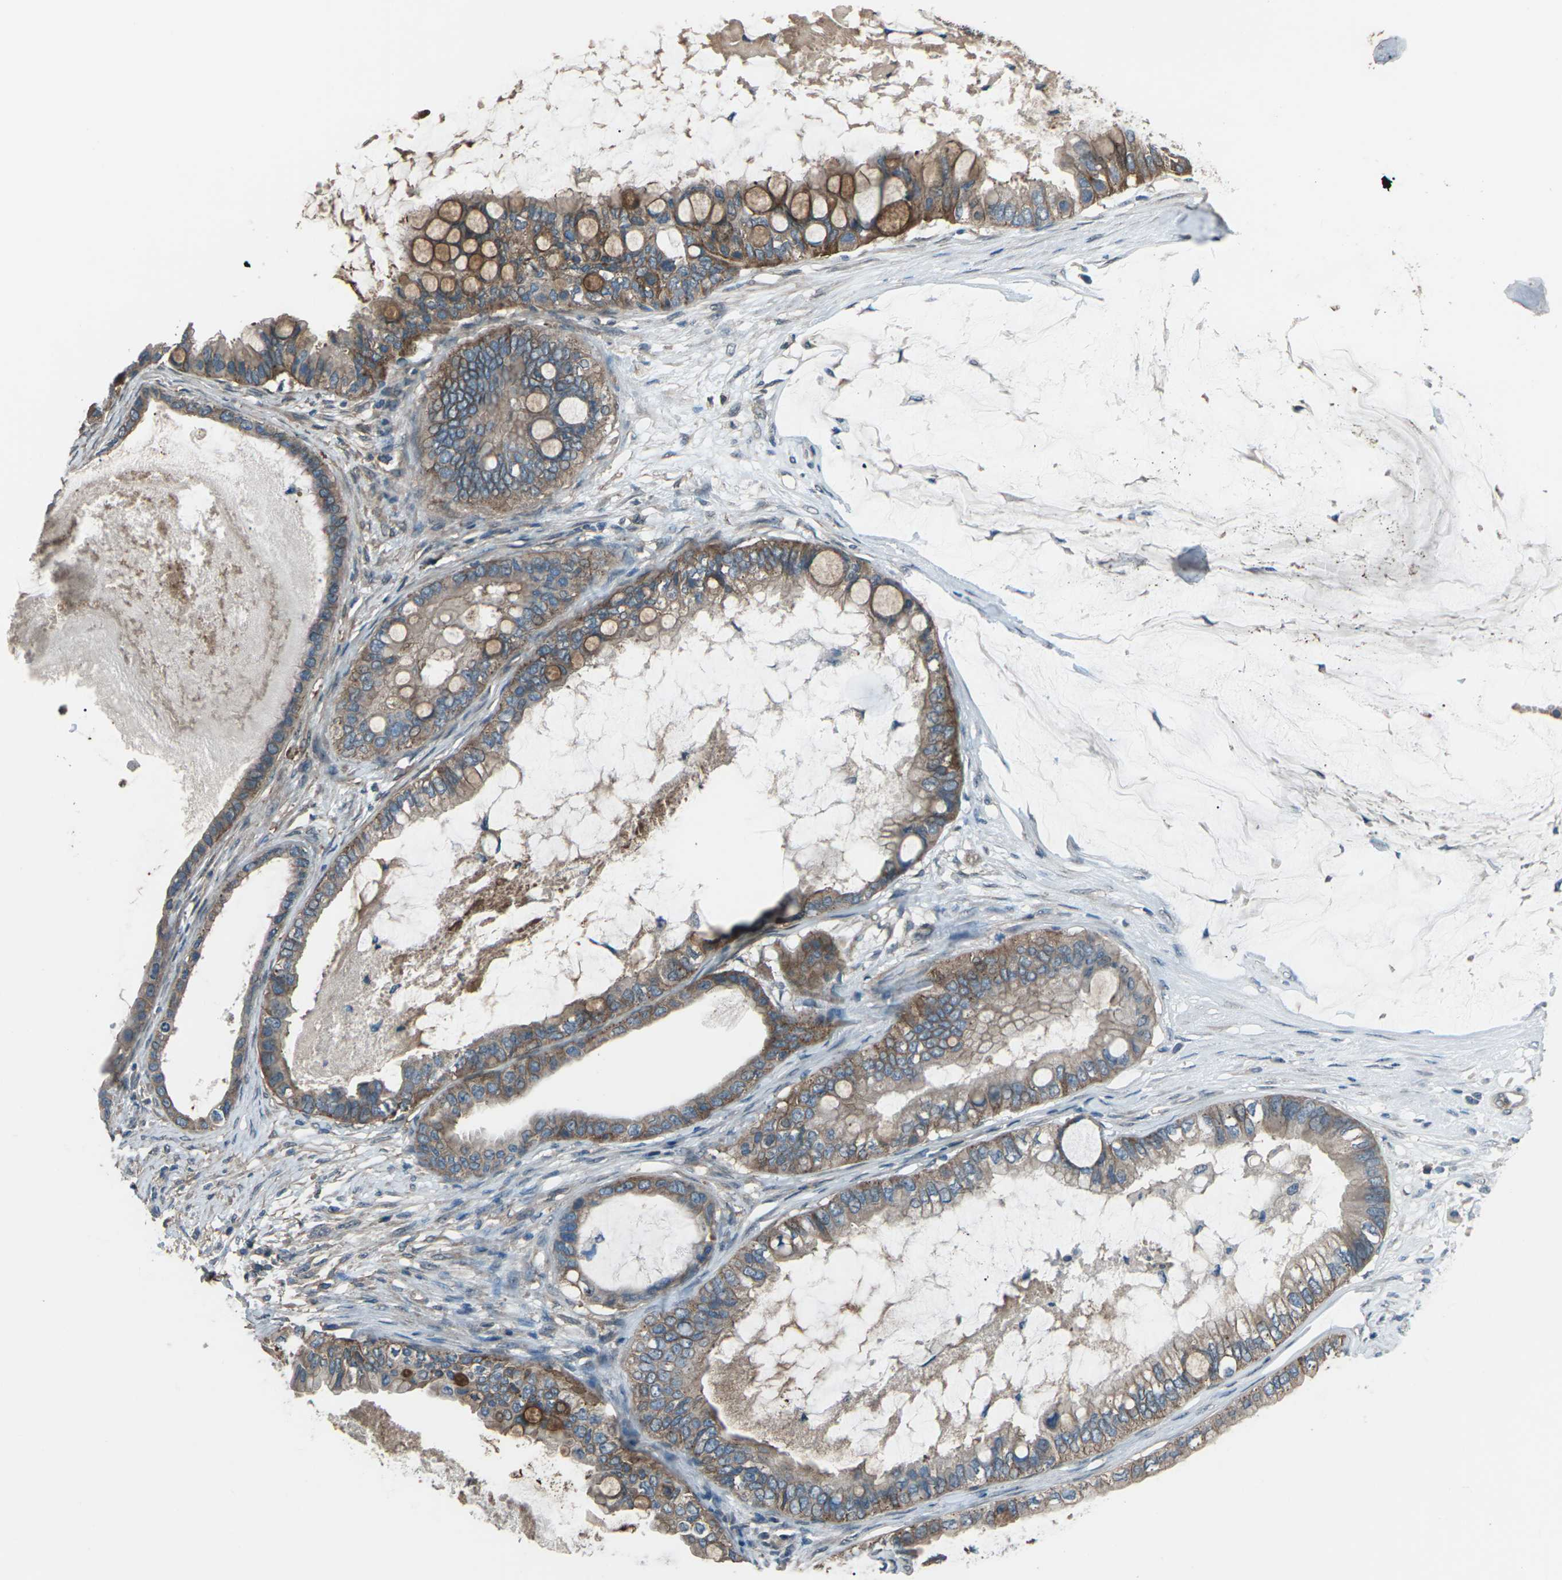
{"staining": {"intensity": "moderate", "quantity": ">75%", "location": "cytoplasmic/membranous"}, "tissue": "ovarian cancer", "cell_type": "Tumor cells", "image_type": "cancer", "snomed": [{"axis": "morphology", "description": "Cystadenocarcinoma, mucinous, NOS"}, {"axis": "topography", "description": "Ovary"}], "caption": "Human ovarian mucinous cystadenocarcinoma stained with a protein marker shows moderate staining in tumor cells.", "gene": "CMTM4", "patient": {"sex": "female", "age": 80}}